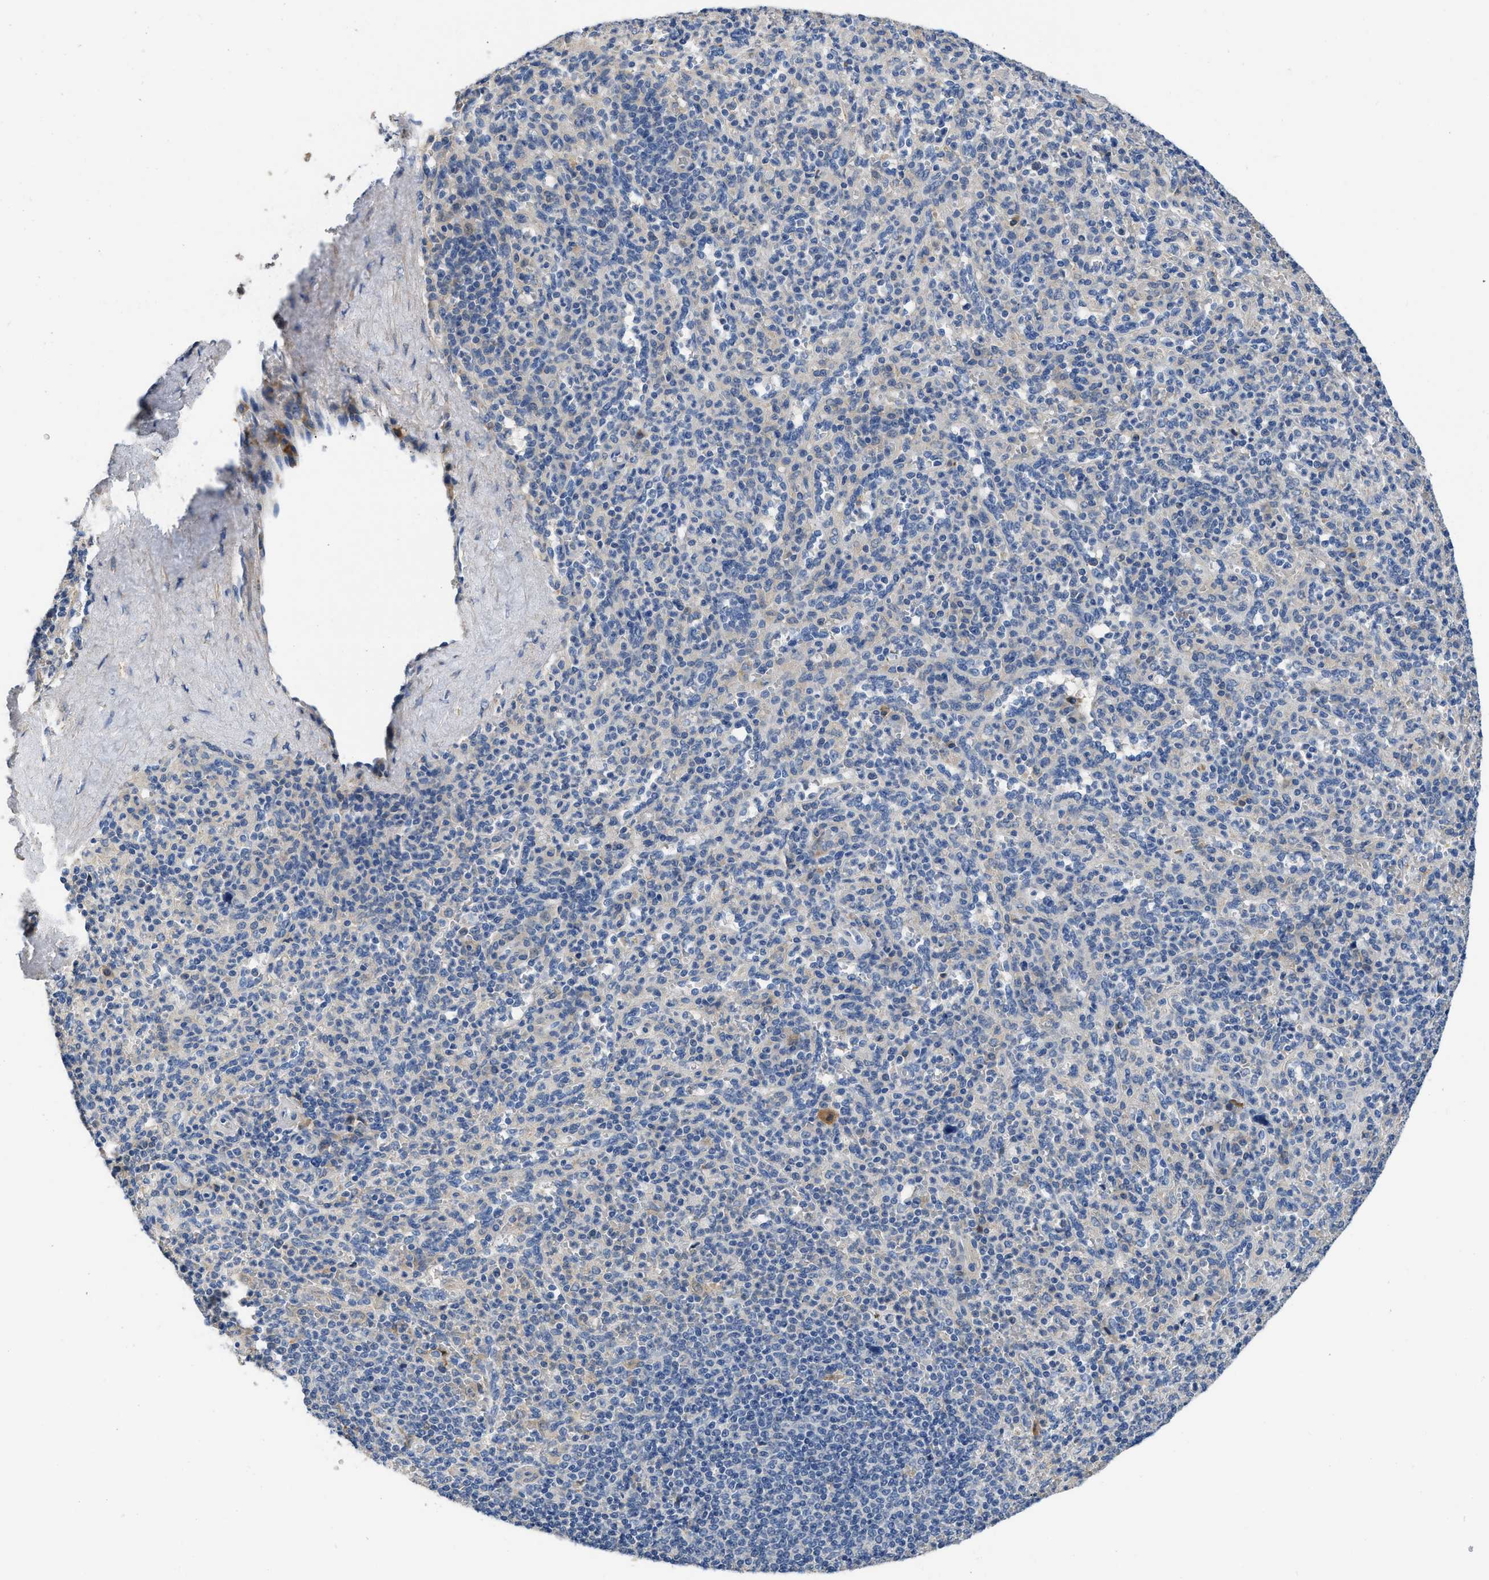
{"staining": {"intensity": "negative", "quantity": "none", "location": "none"}, "tissue": "spleen", "cell_type": "Cells in red pulp", "image_type": "normal", "snomed": [{"axis": "morphology", "description": "Normal tissue, NOS"}, {"axis": "topography", "description": "Spleen"}], "caption": "This is an IHC micrograph of benign human spleen. There is no expression in cells in red pulp.", "gene": "C1S", "patient": {"sex": "male", "age": 36}}